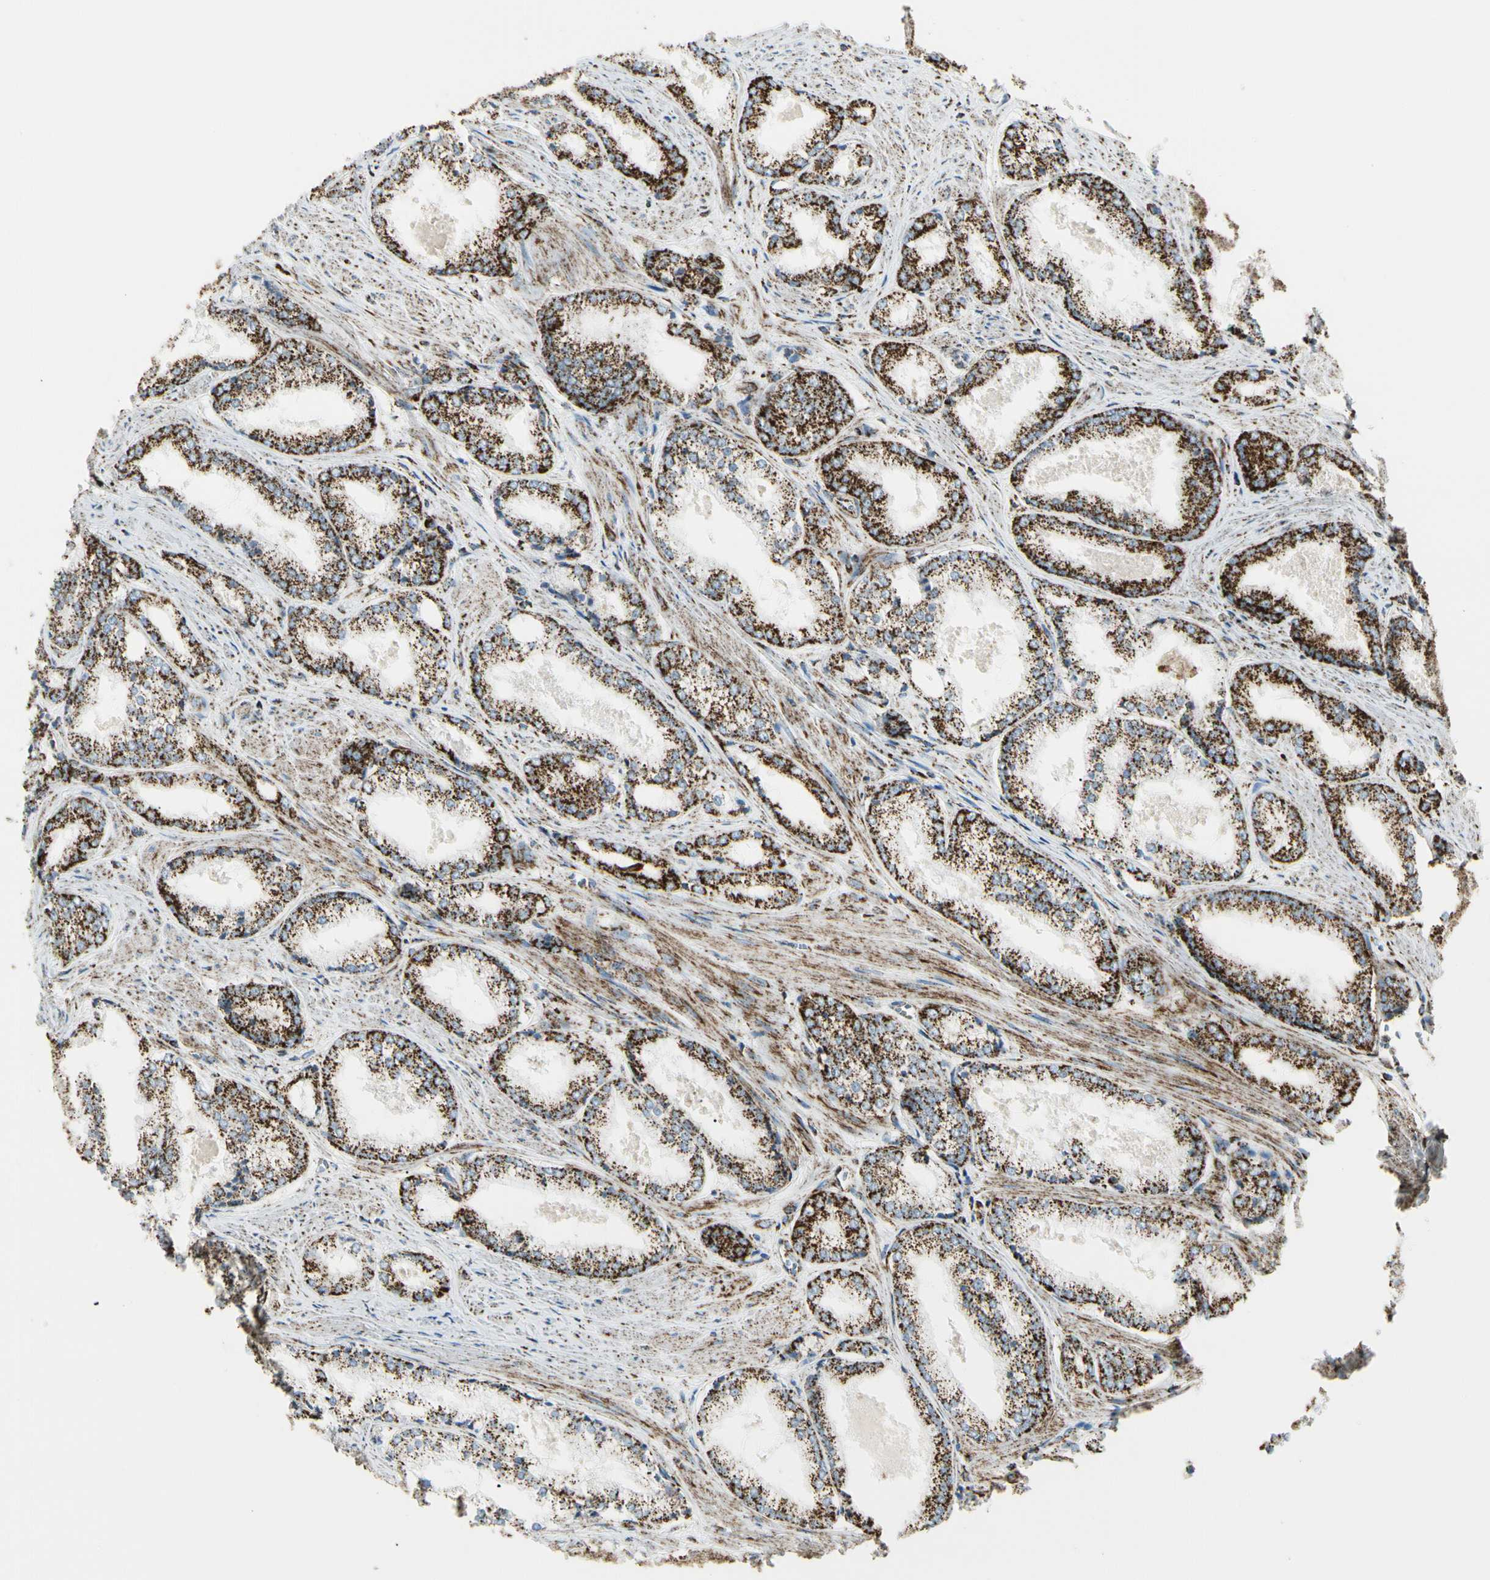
{"staining": {"intensity": "strong", "quantity": ">75%", "location": "cytoplasmic/membranous"}, "tissue": "prostate cancer", "cell_type": "Tumor cells", "image_type": "cancer", "snomed": [{"axis": "morphology", "description": "Adenocarcinoma, Low grade"}, {"axis": "topography", "description": "Prostate"}], "caption": "A high amount of strong cytoplasmic/membranous staining is identified in about >75% of tumor cells in prostate cancer (low-grade adenocarcinoma) tissue. (IHC, brightfield microscopy, high magnification).", "gene": "ME2", "patient": {"sex": "male", "age": 64}}